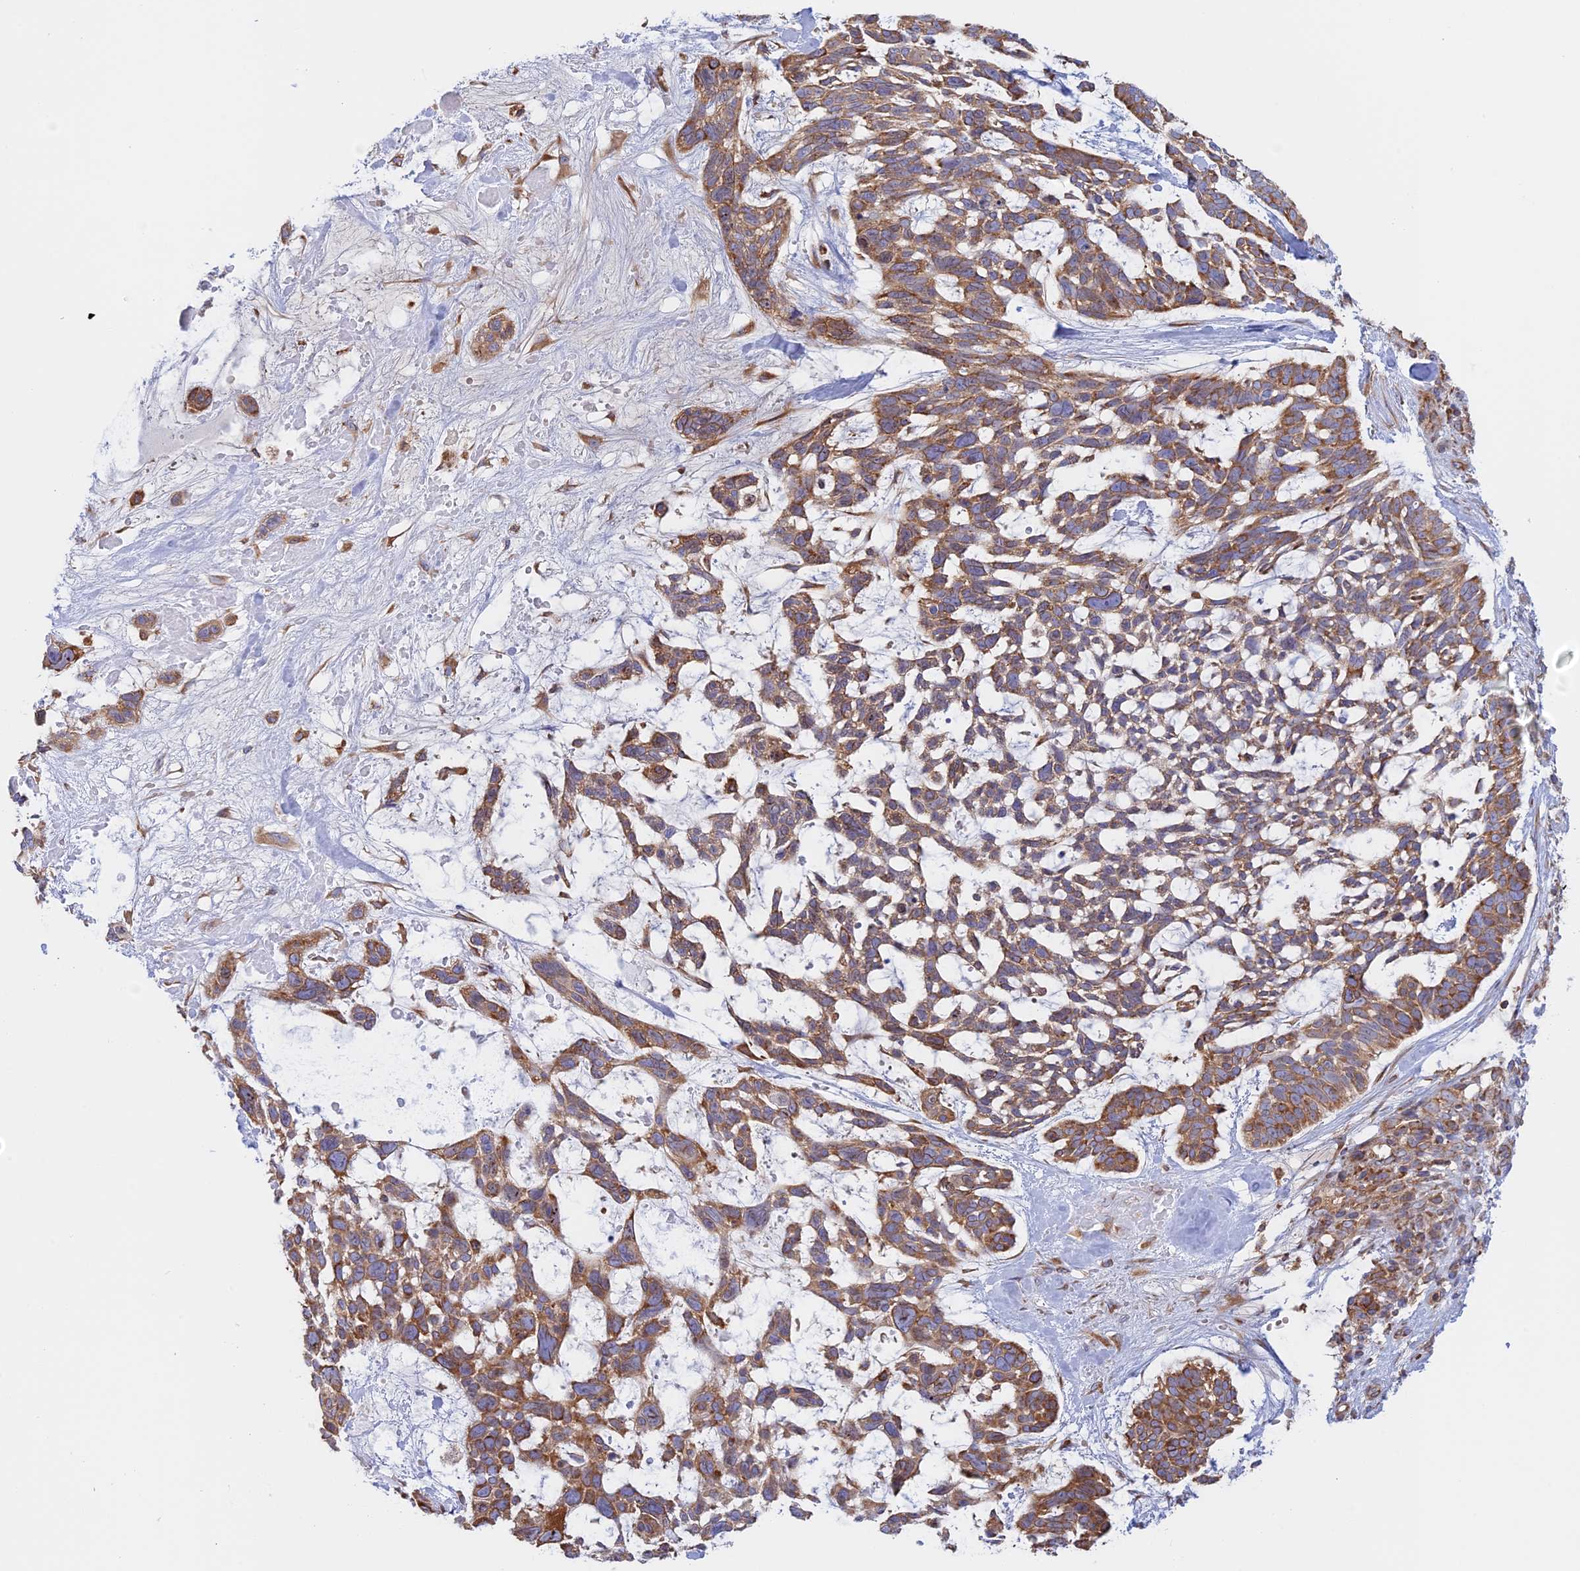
{"staining": {"intensity": "moderate", "quantity": ">75%", "location": "cytoplasmic/membranous"}, "tissue": "skin cancer", "cell_type": "Tumor cells", "image_type": "cancer", "snomed": [{"axis": "morphology", "description": "Basal cell carcinoma"}, {"axis": "topography", "description": "Skin"}], "caption": "This photomicrograph reveals skin cancer stained with IHC to label a protein in brown. The cytoplasmic/membranous of tumor cells show moderate positivity for the protein. Nuclei are counter-stained blue.", "gene": "GMIP", "patient": {"sex": "male", "age": 88}}